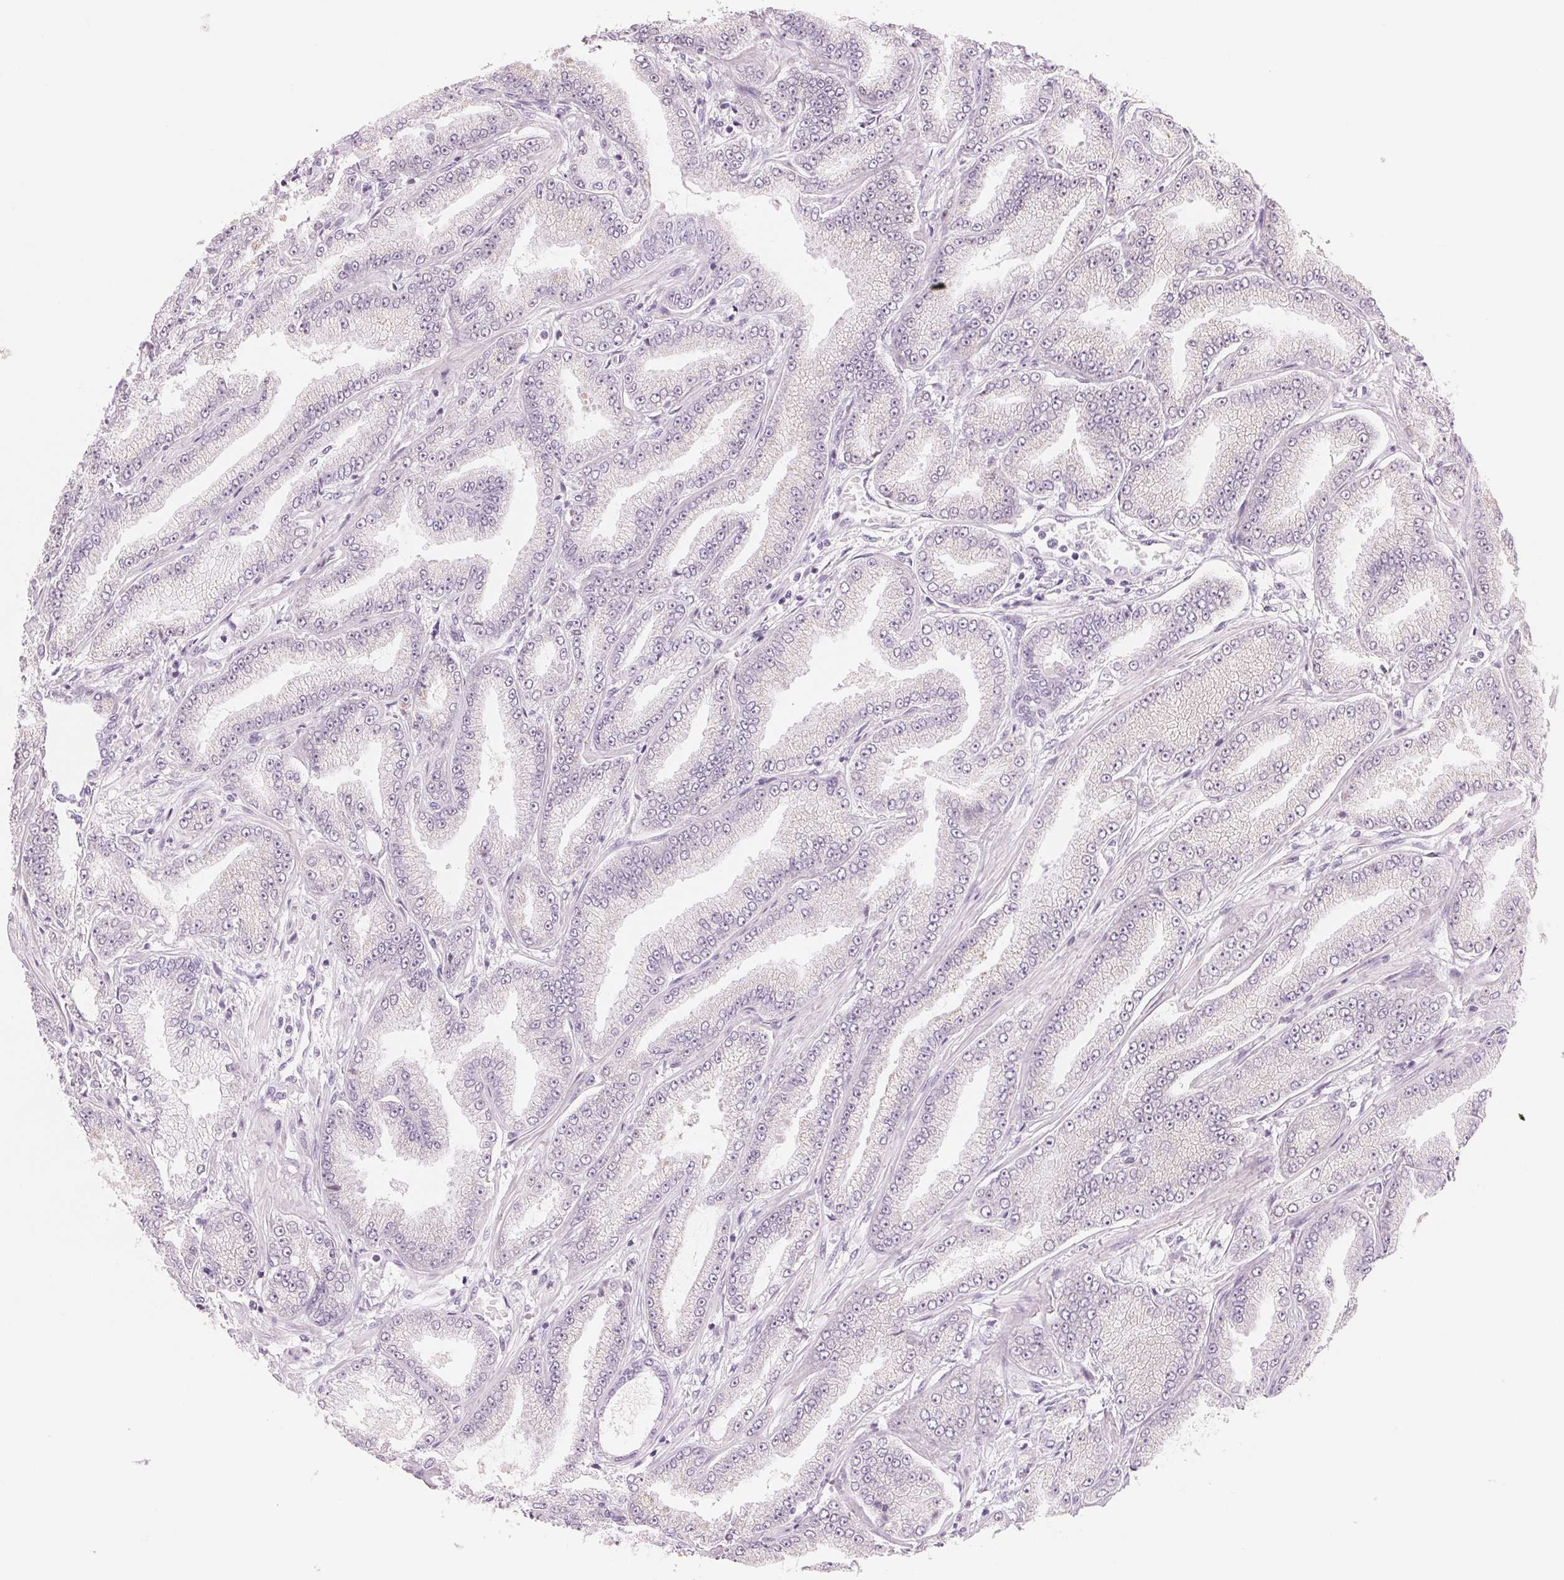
{"staining": {"intensity": "negative", "quantity": "none", "location": "none"}, "tissue": "prostate cancer", "cell_type": "Tumor cells", "image_type": "cancer", "snomed": [{"axis": "morphology", "description": "Adenocarcinoma, Low grade"}, {"axis": "topography", "description": "Prostate"}], "caption": "Immunohistochemistry micrograph of human low-grade adenocarcinoma (prostate) stained for a protein (brown), which exhibits no expression in tumor cells.", "gene": "HOXB13", "patient": {"sex": "male", "age": 55}}